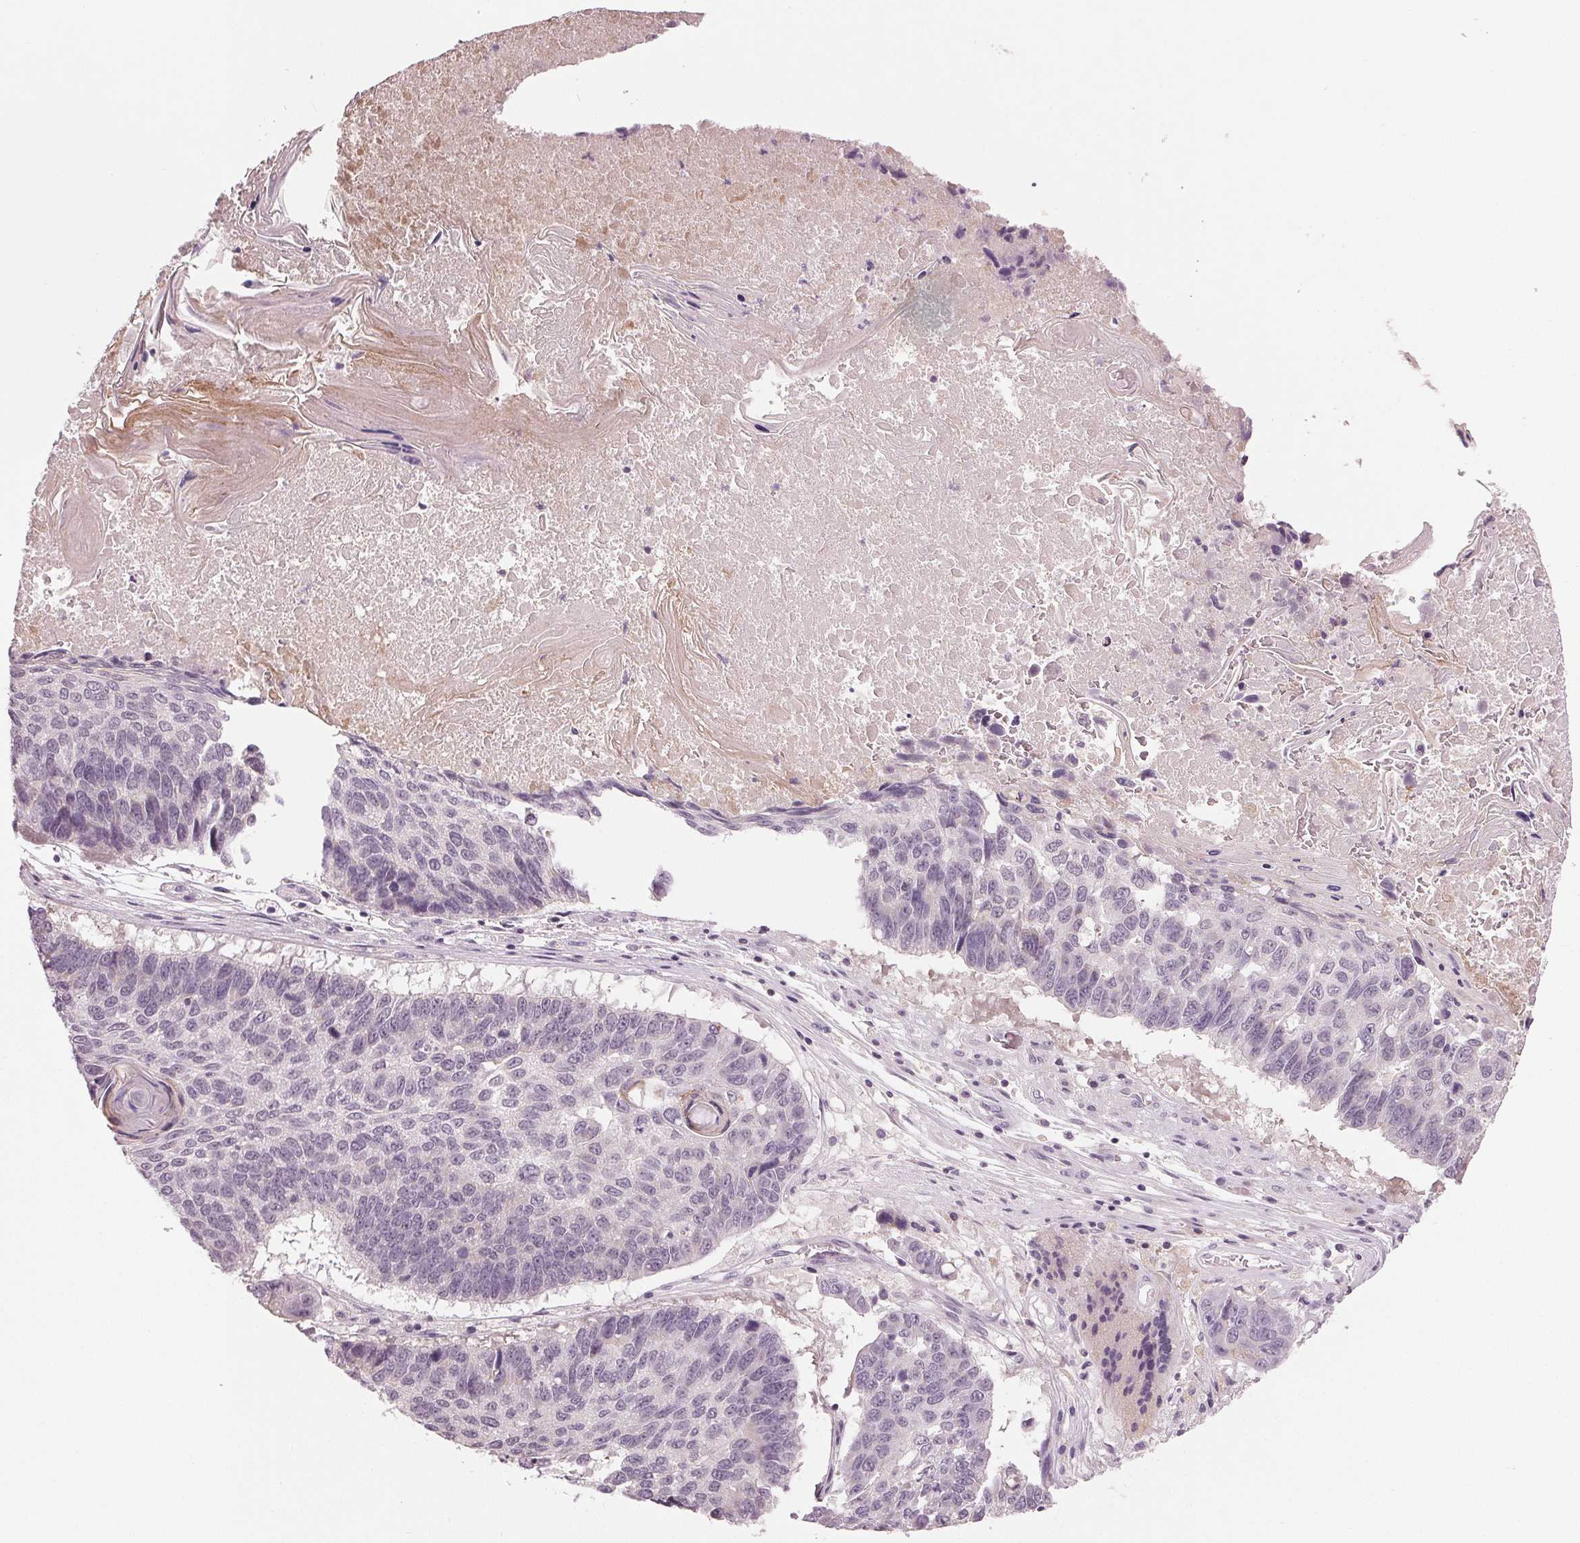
{"staining": {"intensity": "negative", "quantity": "none", "location": "none"}, "tissue": "lung cancer", "cell_type": "Tumor cells", "image_type": "cancer", "snomed": [{"axis": "morphology", "description": "Squamous cell carcinoma, NOS"}, {"axis": "topography", "description": "Lung"}], "caption": "An image of human lung cancer is negative for staining in tumor cells.", "gene": "ZNF605", "patient": {"sex": "male", "age": 73}}